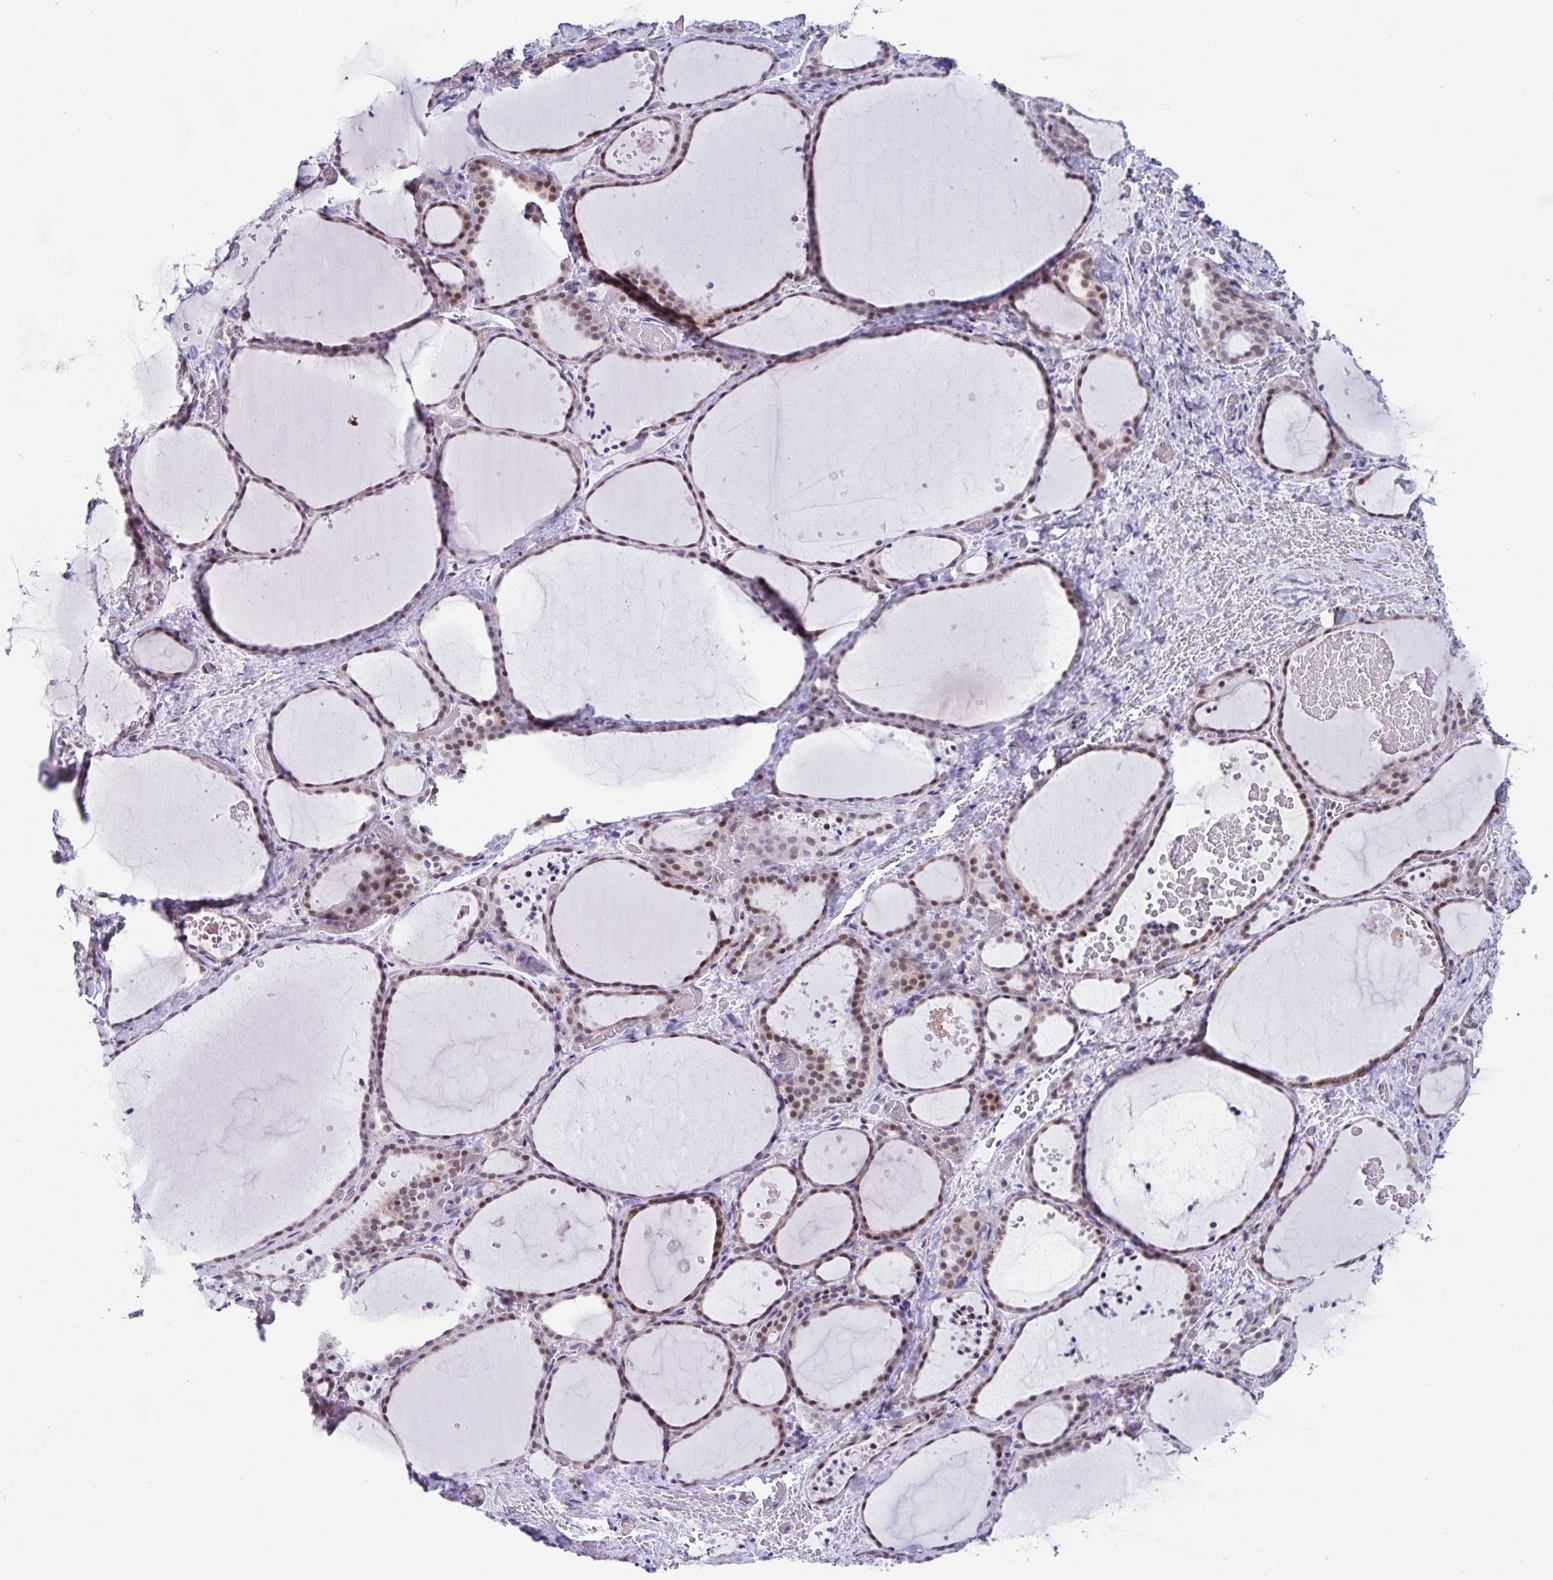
{"staining": {"intensity": "moderate", "quantity": ">75%", "location": "nuclear"}, "tissue": "thyroid gland", "cell_type": "Glandular cells", "image_type": "normal", "snomed": [{"axis": "morphology", "description": "Normal tissue, NOS"}, {"axis": "topography", "description": "Thyroid gland"}], "caption": "High-magnification brightfield microscopy of benign thyroid gland stained with DAB (brown) and counterstained with hematoxylin (blue). glandular cells exhibit moderate nuclear positivity is identified in about>75% of cells. The staining is performed using DAB (3,3'-diaminobenzidine) brown chromogen to label protein expression. The nuclei are counter-stained blue using hematoxylin.", "gene": "WDR72", "patient": {"sex": "female", "age": 36}}